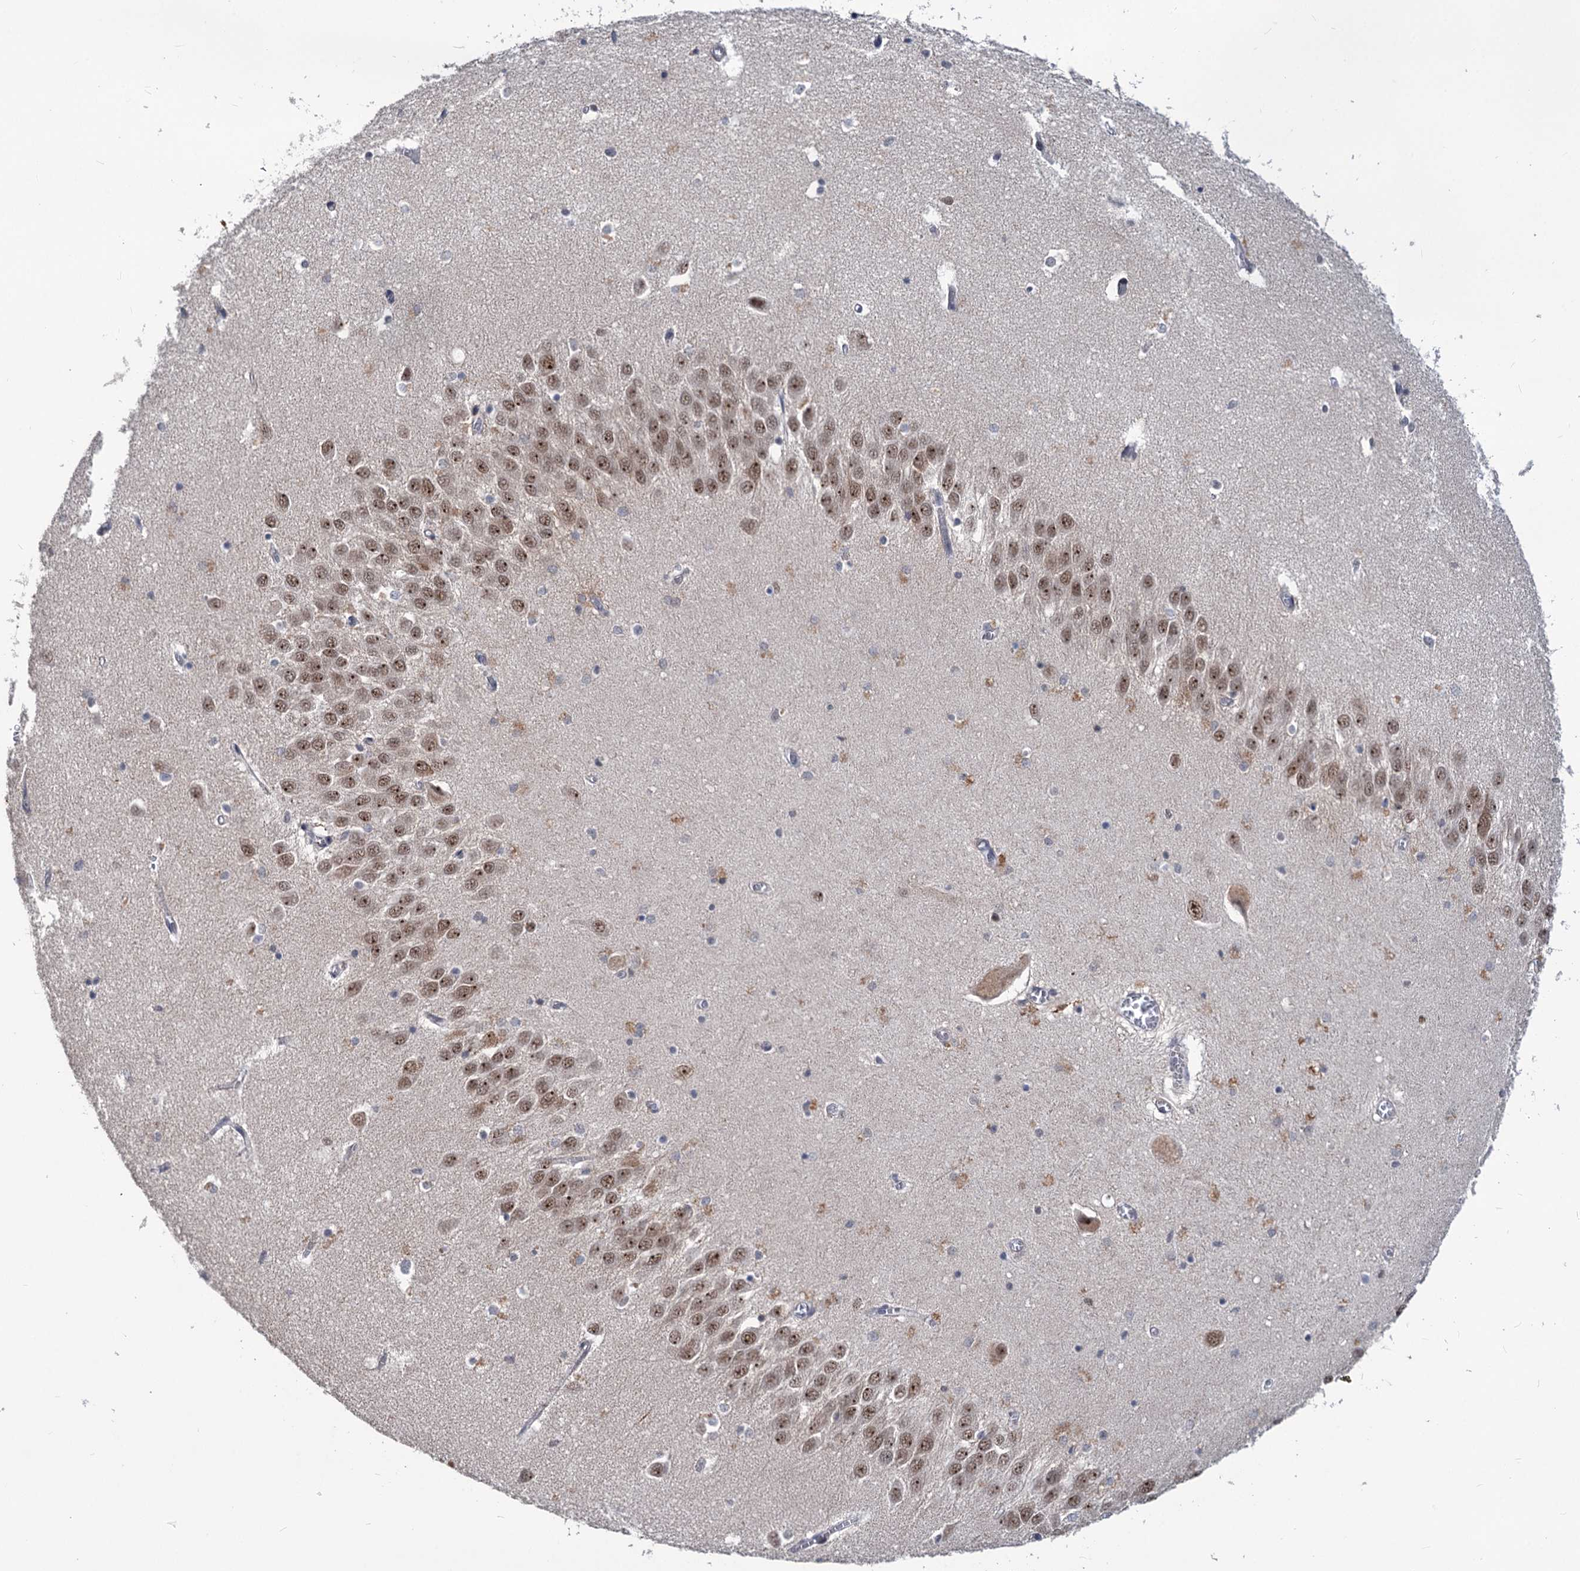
{"staining": {"intensity": "moderate", "quantity": "<25%", "location": "nuclear"}, "tissue": "hippocampus", "cell_type": "Glial cells", "image_type": "normal", "snomed": [{"axis": "morphology", "description": "Normal tissue, NOS"}, {"axis": "topography", "description": "Hippocampus"}], "caption": "Glial cells display low levels of moderate nuclear staining in approximately <25% of cells in unremarkable human hippocampus.", "gene": "PHF8", "patient": {"sex": "male", "age": 70}}